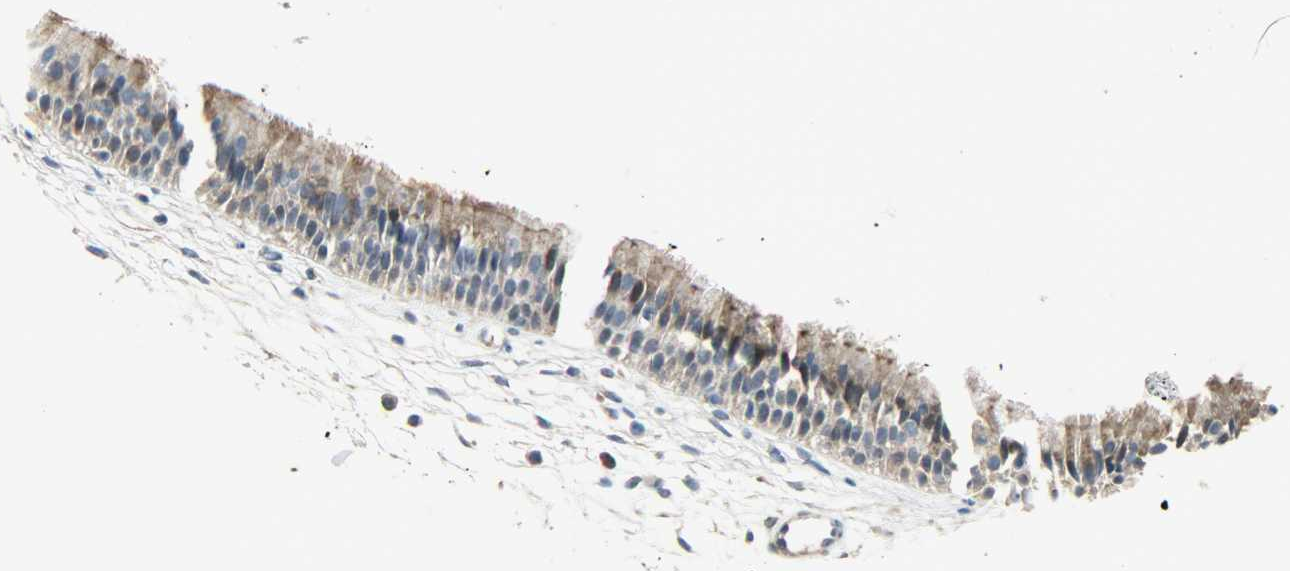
{"staining": {"intensity": "moderate", "quantity": ">75%", "location": "cytoplasmic/membranous,nuclear"}, "tissue": "nasopharynx", "cell_type": "Respiratory epithelial cells", "image_type": "normal", "snomed": [{"axis": "morphology", "description": "Normal tissue, NOS"}, {"axis": "topography", "description": "Nasopharynx"}], "caption": "DAB immunohistochemical staining of benign human nasopharynx exhibits moderate cytoplasmic/membranous,nuclear protein positivity in about >75% of respiratory epithelial cells.", "gene": "LDHB", "patient": {"sex": "female", "age": 54}}